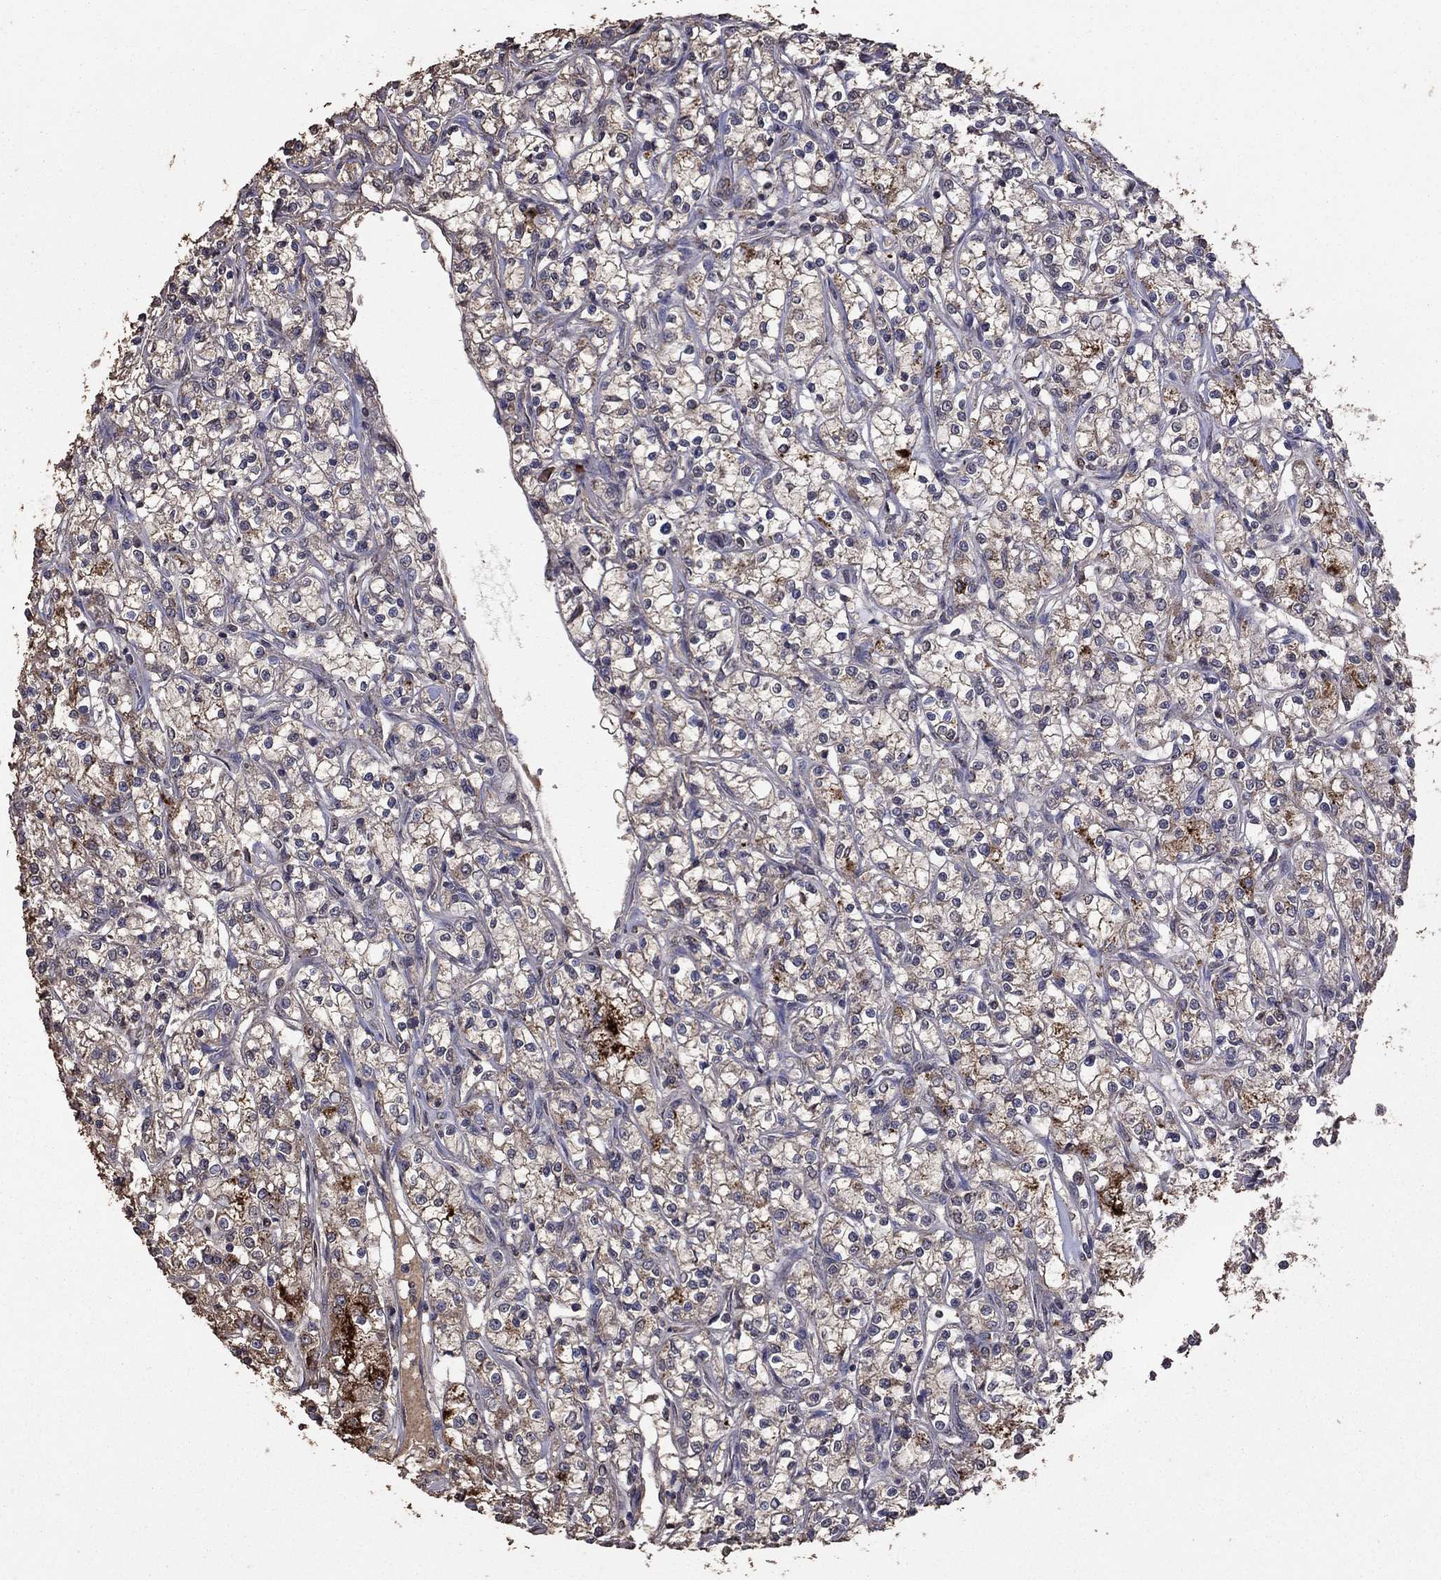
{"staining": {"intensity": "moderate", "quantity": "25%-75%", "location": "cytoplasmic/membranous"}, "tissue": "renal cancer", "cell_type": "Tumor cells", "image_type": "cancer", "snomed": [{"axis": "morphology", "description": "Adenocarcinoma, NOS"}, {"axis": "topography", "description": "Kidney"}], "caption": "A brown stain highlights moderate cytoplasmic/membranous positivity of a protein in human adenocarcinoma (renal) tumor cells.", "gene": "SERPINA5", "patient": {"sex": "female", "age": 59}}